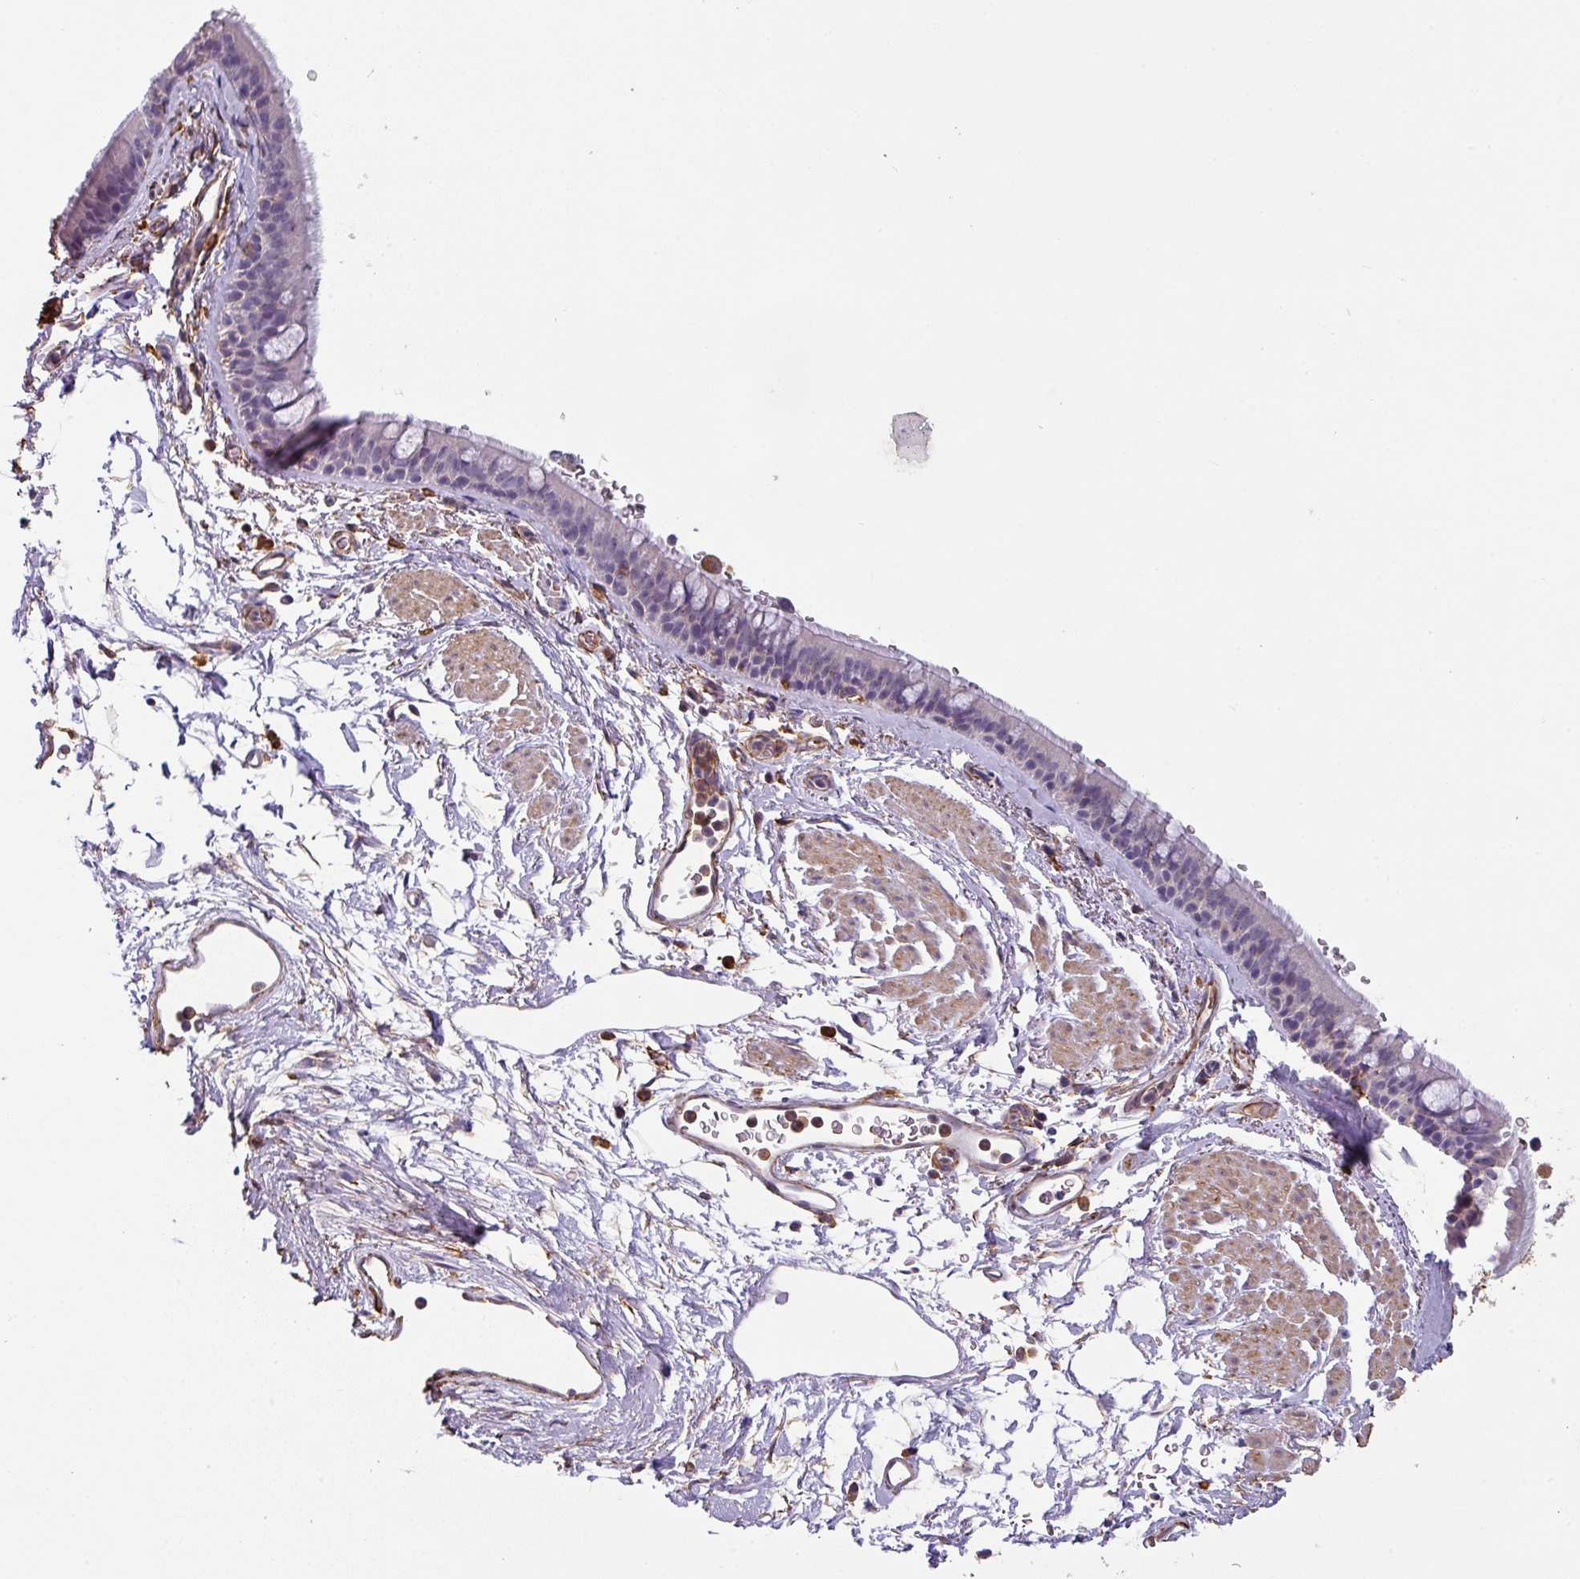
{"staining": {"intensity": "negative", "quantity": "none", "location": "none"}, "tissue": "bronchus", "cell_type": "Respiratory epithelial cells", "image_type": "normal", "snomed": [{"axis": "morphology", "description": "Normal tissue, NOS"}, {"axis": "topography", "description": "Lymph node"}, {"axis": "topography", "description": "Cartilage tissue"}, {"axis": "topography", "description": "Bronchus"}], "caption": "High power microscopy histopathology image of an IHC image of unremarkable bronchus, revealing no significant positivity in respiratory epithelial cells. (DAB IHC visualized using brightfield microscopy, high magnification).", "gene": "ZNF280C", "patient": {"sex": "female", "age": 70}}